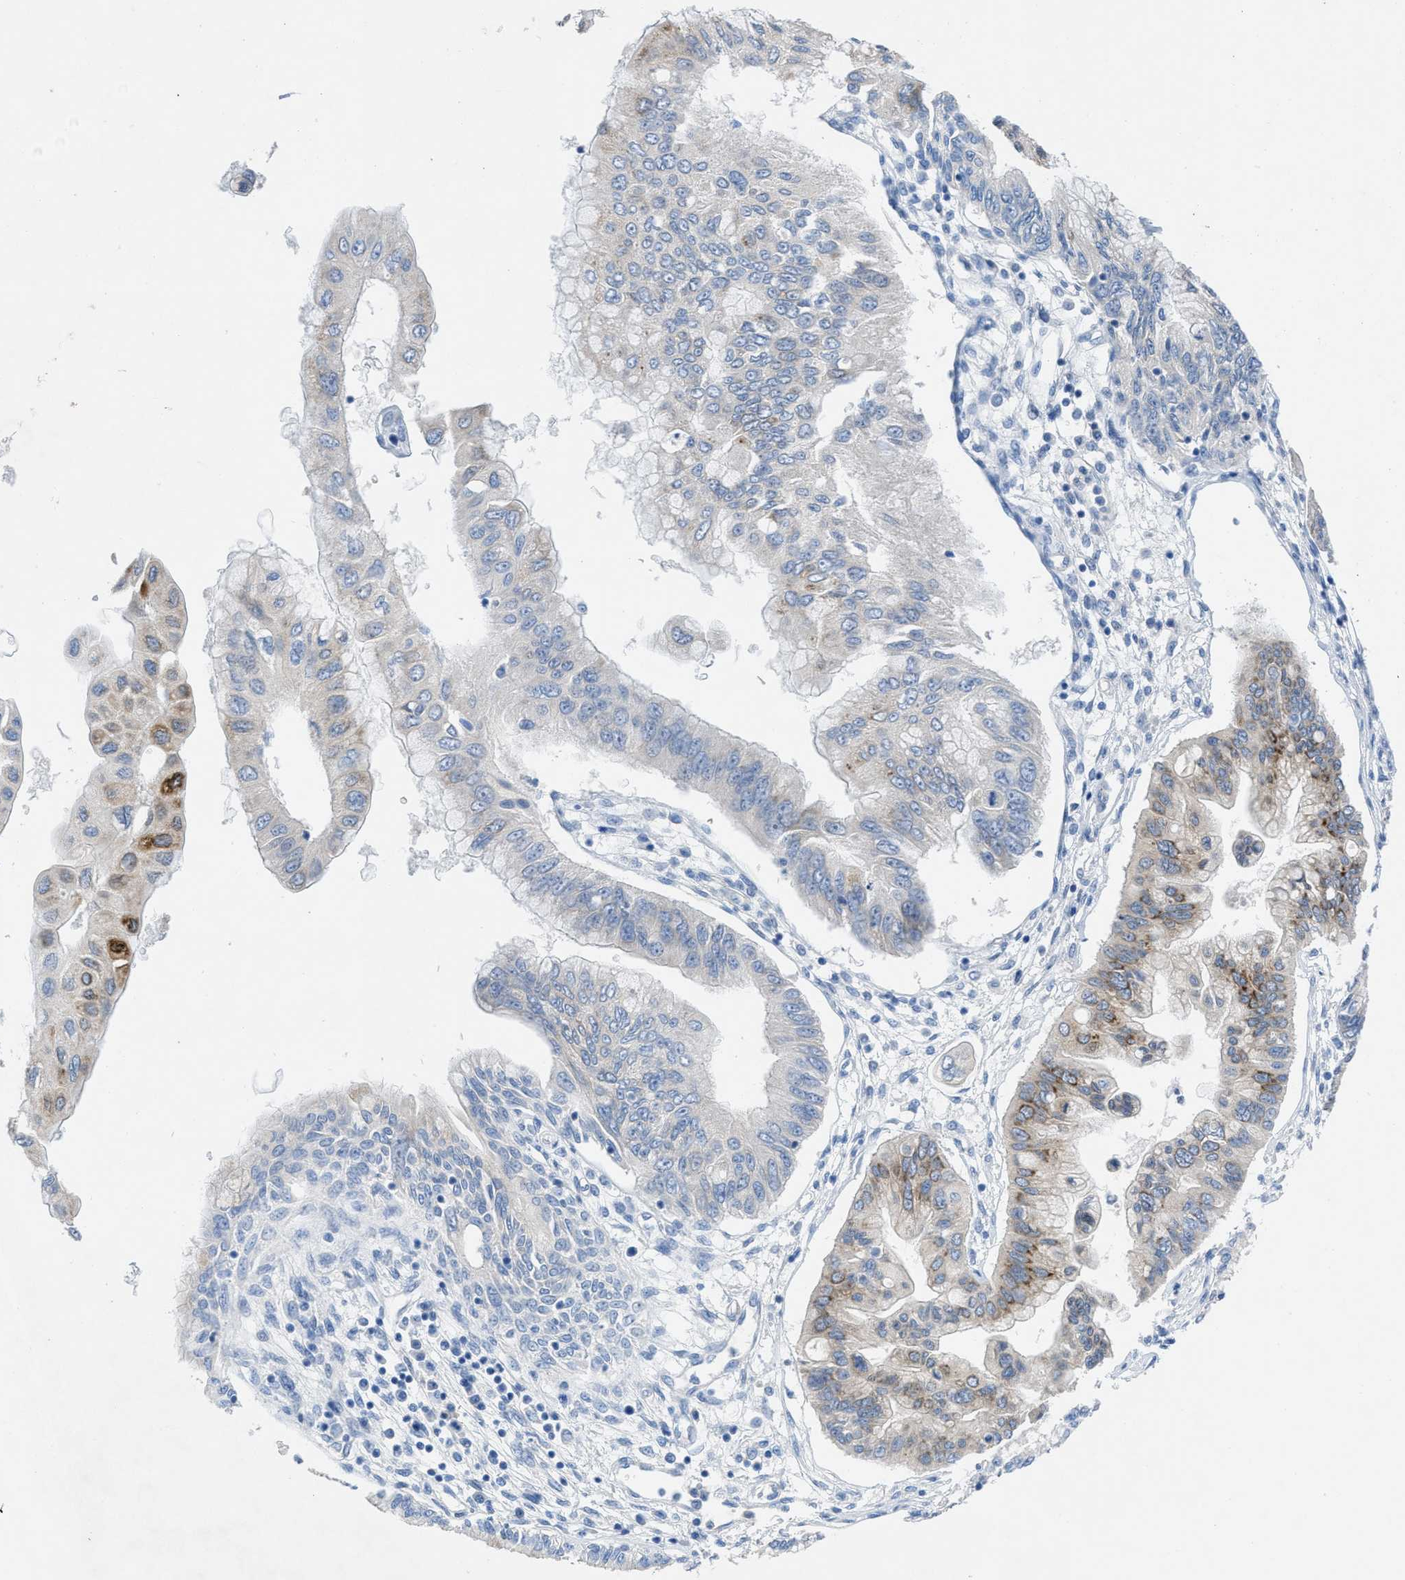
{"staining": {"intensity": "moderate", "quantity": "25%-75%", "location": "cytoplasmic/membranous"}, "tissue": "pancreatic cancer", "cell_type": "Tumor cells", "image_type": "cancer", "snomed": [{"axis": "morphology", "description": "Adenocarcinoma, NOS"}, {"axis": "topography", "description": "Pancreas"}], "caption": "Pancreatic cancer was stained to show a protein in brown. There is medium levels of moderate cytoplasmic/membranous expression in approximately 25%-75% of tumor cells.", "gene": "PGR", "patient": {"sex": "female", "age": 77}}